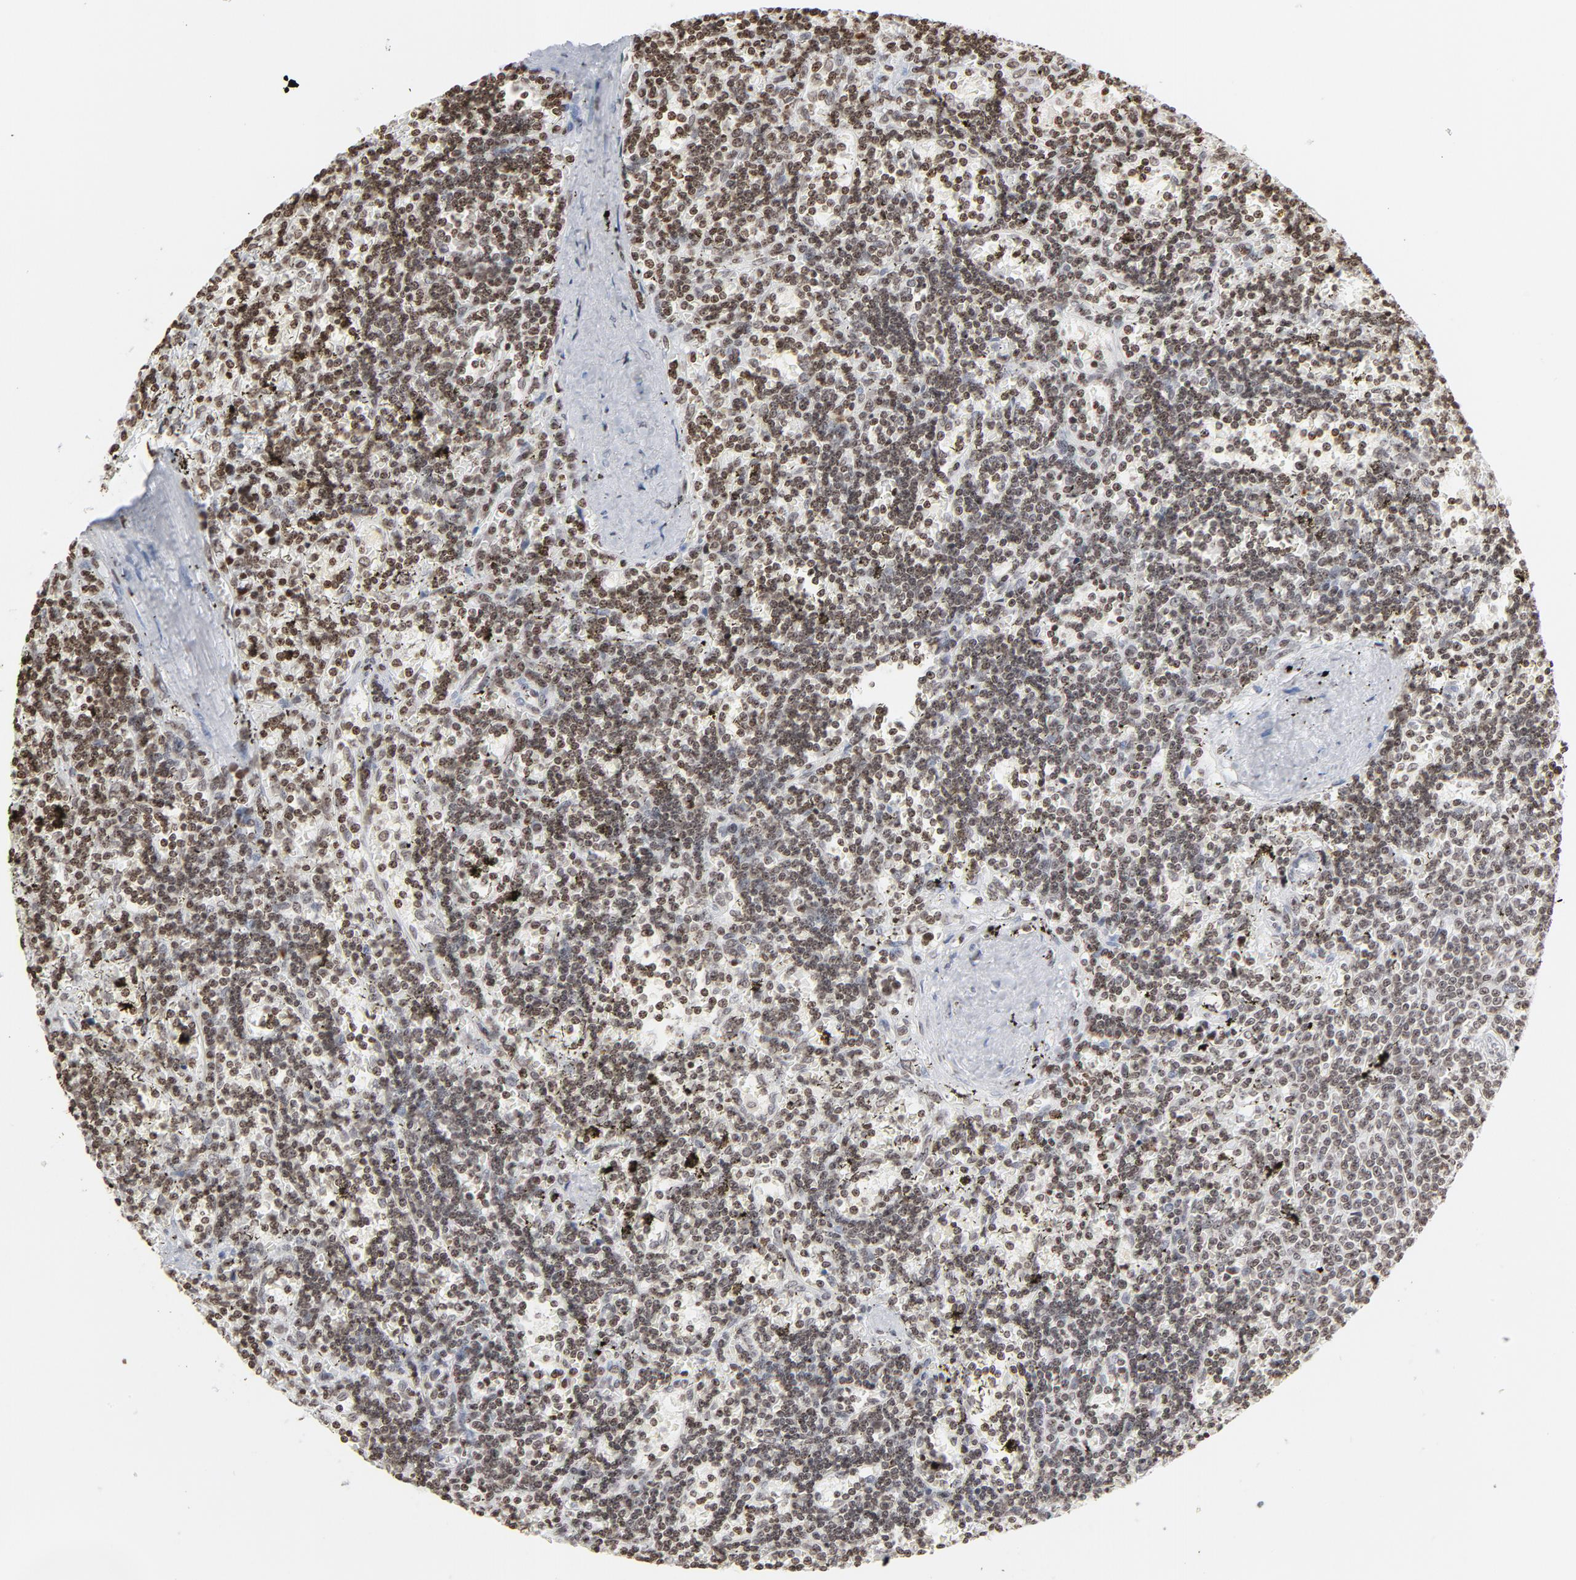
{"staining": {"intensity": "weak", "quantity": ">75%", "location": "nuclear"}, "tissue": "lymphoma", "cell_type": "Tumor cells", "image_type": "cancer", "snomed": [{"axis": "morphology", "description": "Malignant lymphoma, non-Hodgkin's type, Low grade"}, {"axis": "topography", "description": "Spleen"}], "caption": "Immunohistochemical staining of human malignant lymphoma, non-Hodgkin's type (low-grade) reveals low levels of weak nuclear protein staining in approximately >75% of tumor cells. The staining was performed using DAB (3,3'-diaminobenzidine), with brown indicating positive protein expression. Nuclei are stained blue with hematoxylin.", "gene": "H2AC12", "patient": {"sex": "male", "age": 60}}